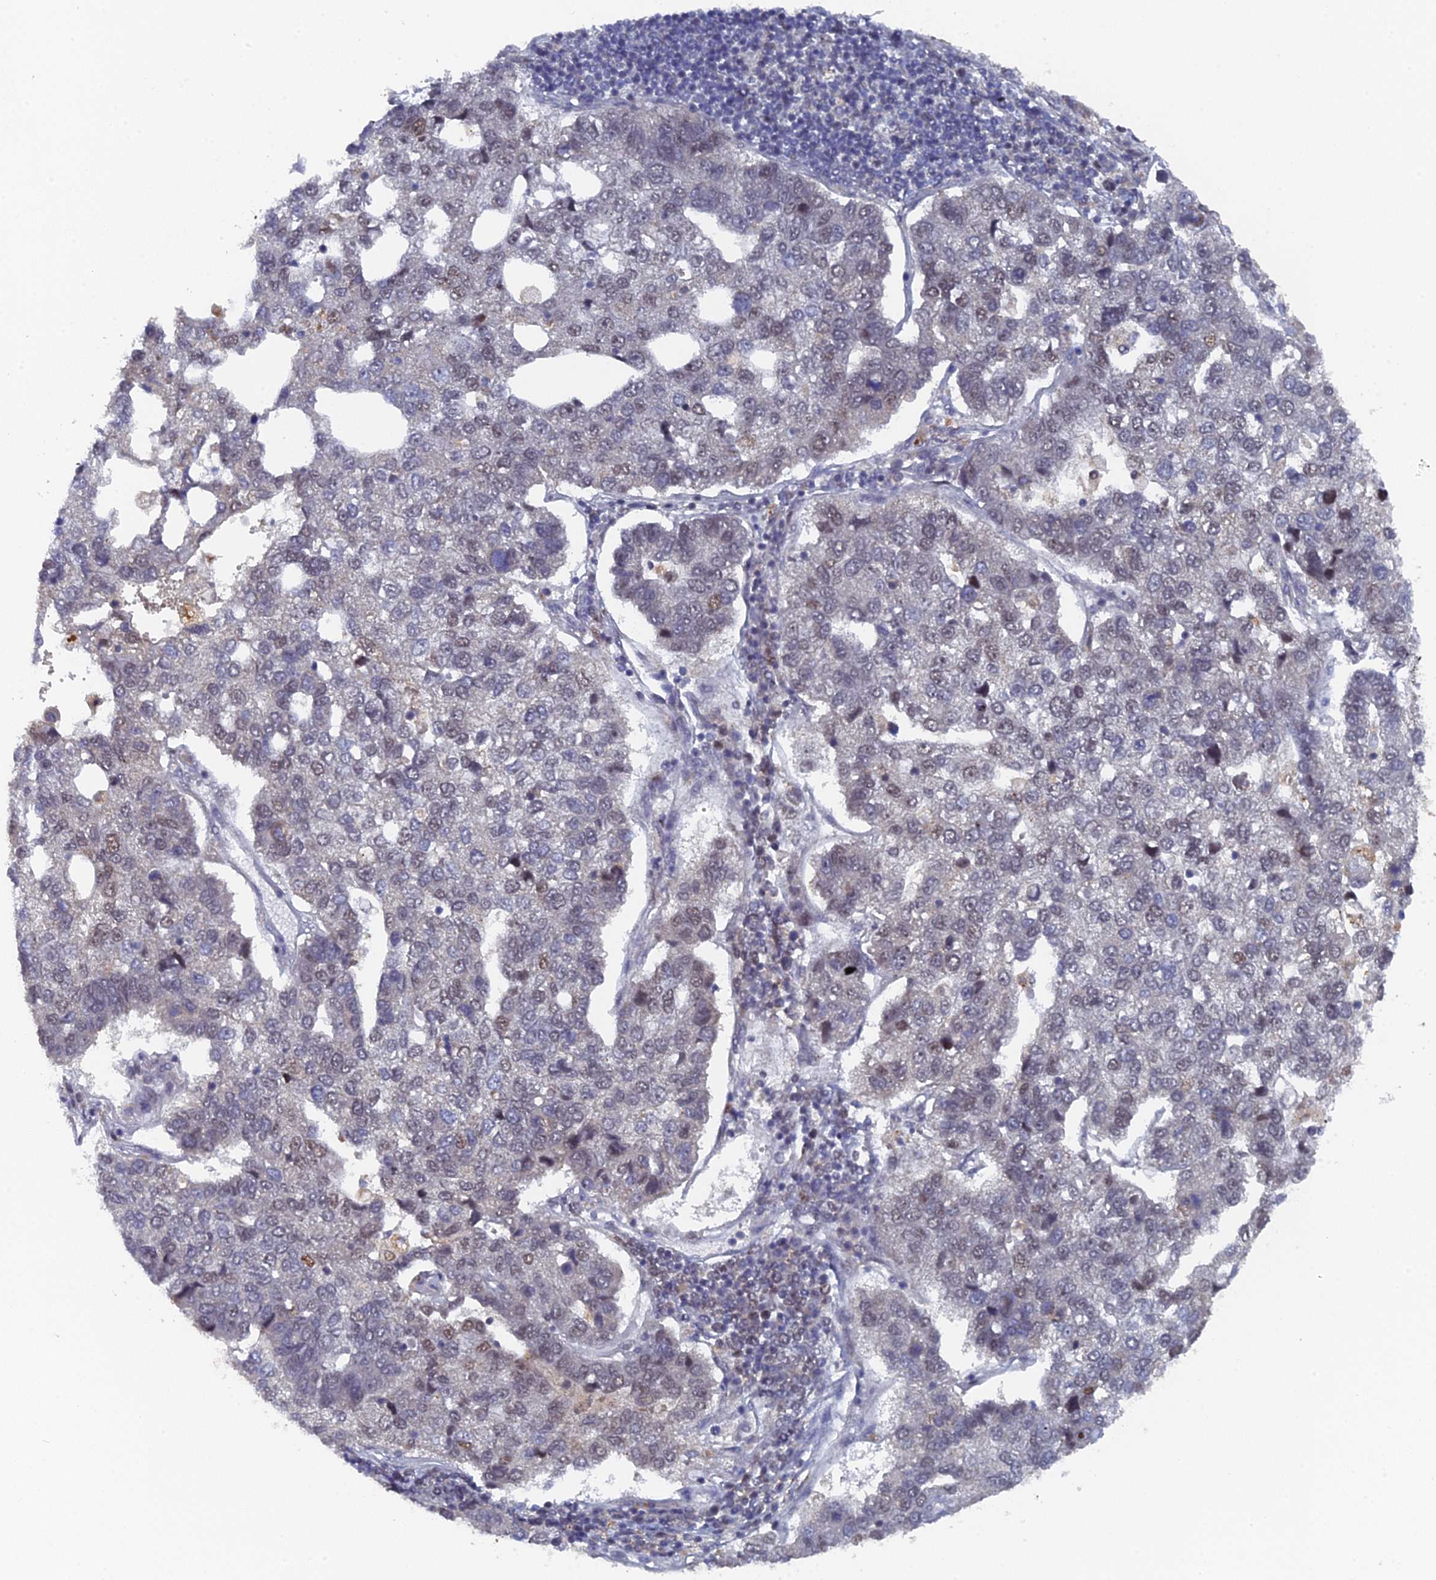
{"staining": {"intensity": "weak", "quantity": "<25%", "location": "nuclear"}, "tissue": "pancreatic cancer", "cell_type": "Tumor cells", "image_type": "cancer", "snomed": [{"axis": "morphology", "description": "Adenocarcinoma, NOS"}, {"axis": "topography", "description": "Pancreas"}], "caption": "An IHC photomicrograph of adenocarcinoma (pancreatic) is shown. There is no staining in tumor cells of adenocarcinoma (pancreatic).", "gene": "MIGA2", "patient": {"sex": "female", "age": 61}}